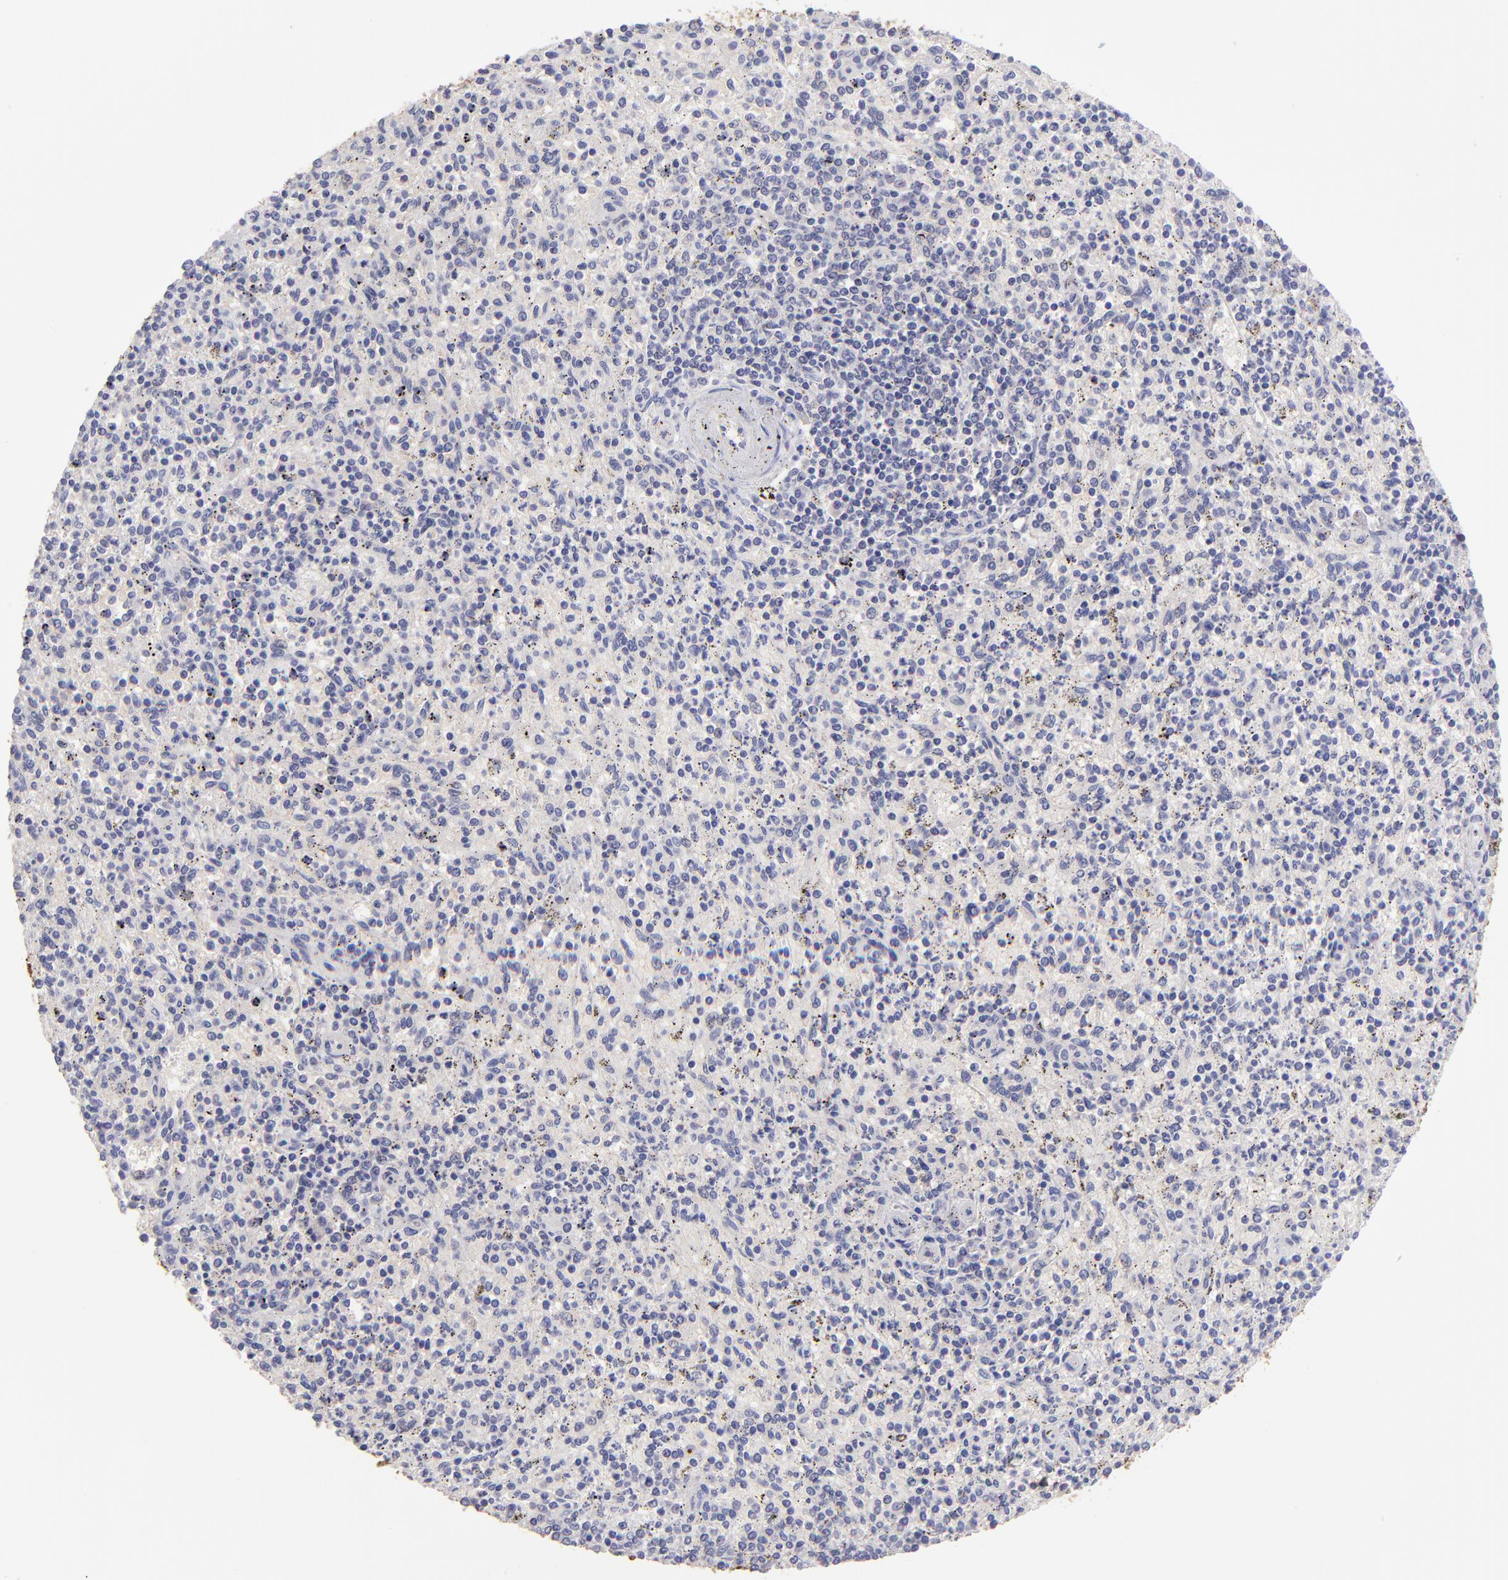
{"staining": {"intensity": "weak", "quantity": "25%-75%", "location": "cytoplasmic/membranous"}, "tissue": "spleen", "cell_type": "Cells in red pulp", "image_type": "normal", "snomed": [{"axis": "morphology", "description": "Normal tissue, NOS"}, {"axis": "topography", "description": "Spleen"}], "caption": "Spleen stained with immunohistochemistry (IHC) demonstrates weak cytoplasmic/membranous positivity in approximately 25%-75% of cells in red pulp.", "gene": "NSF", "patient": {"sex": "male", "age": 72}}